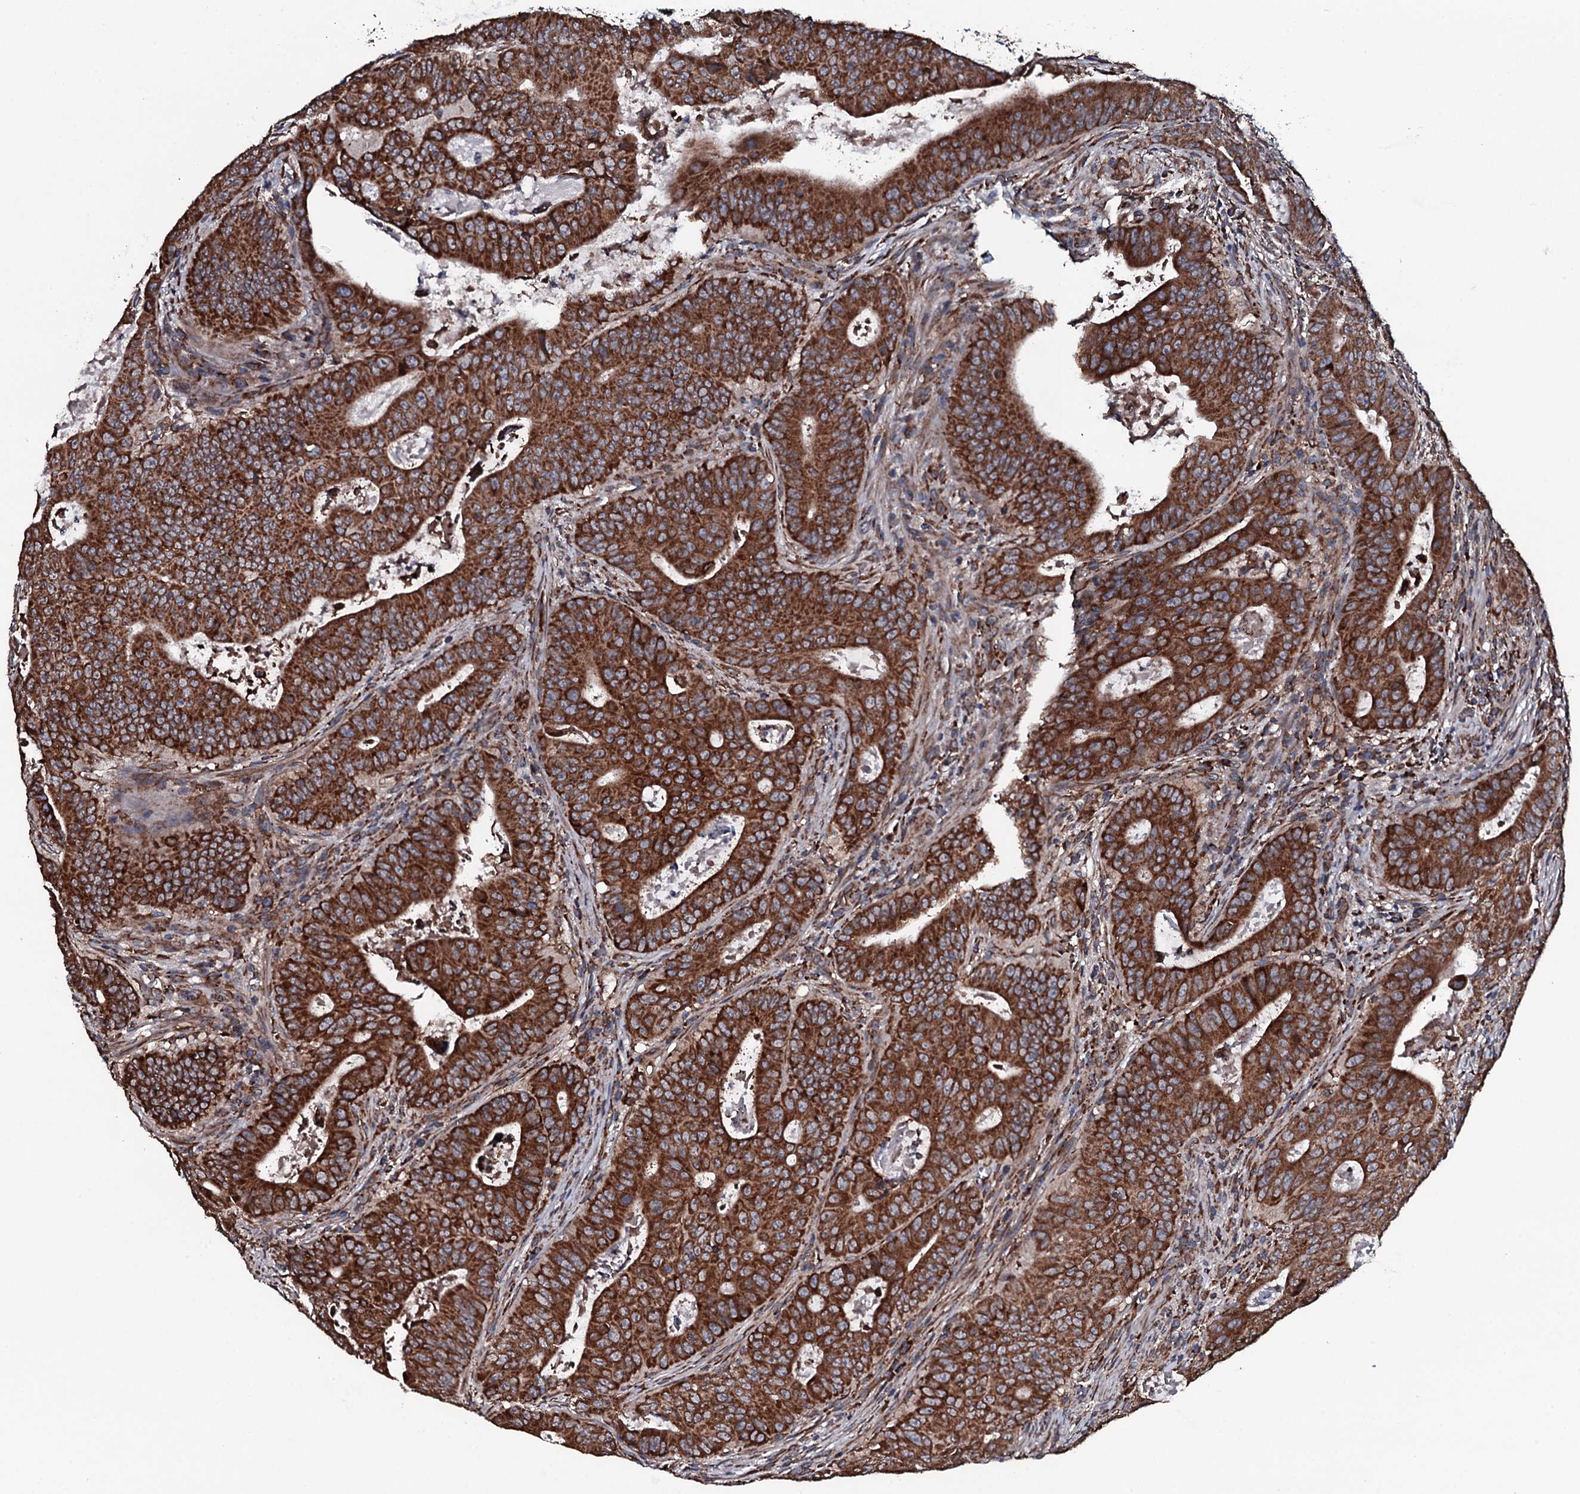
{"staining": {"intensity": "strong", "quantity": ">75%", "location": "cytoplasmic/membranous"}, "tissue": "colorectal cancer", "cell_type": "Tumor cells", "image_type": "cancer", "snomed": [{"axis": "morphology", "description": "Adenocarcinoma, NOS"}, {"axis": "topography", "description": "Rectum"}], "caption": "Human colorectal adenocarcinoma stained with a brown dye displays strong cytoplasmic/membranous positive expression in approximately >75% of tumor cells.", "gene": "RAB12", "patient": {"sex": "female", "age": 75}}